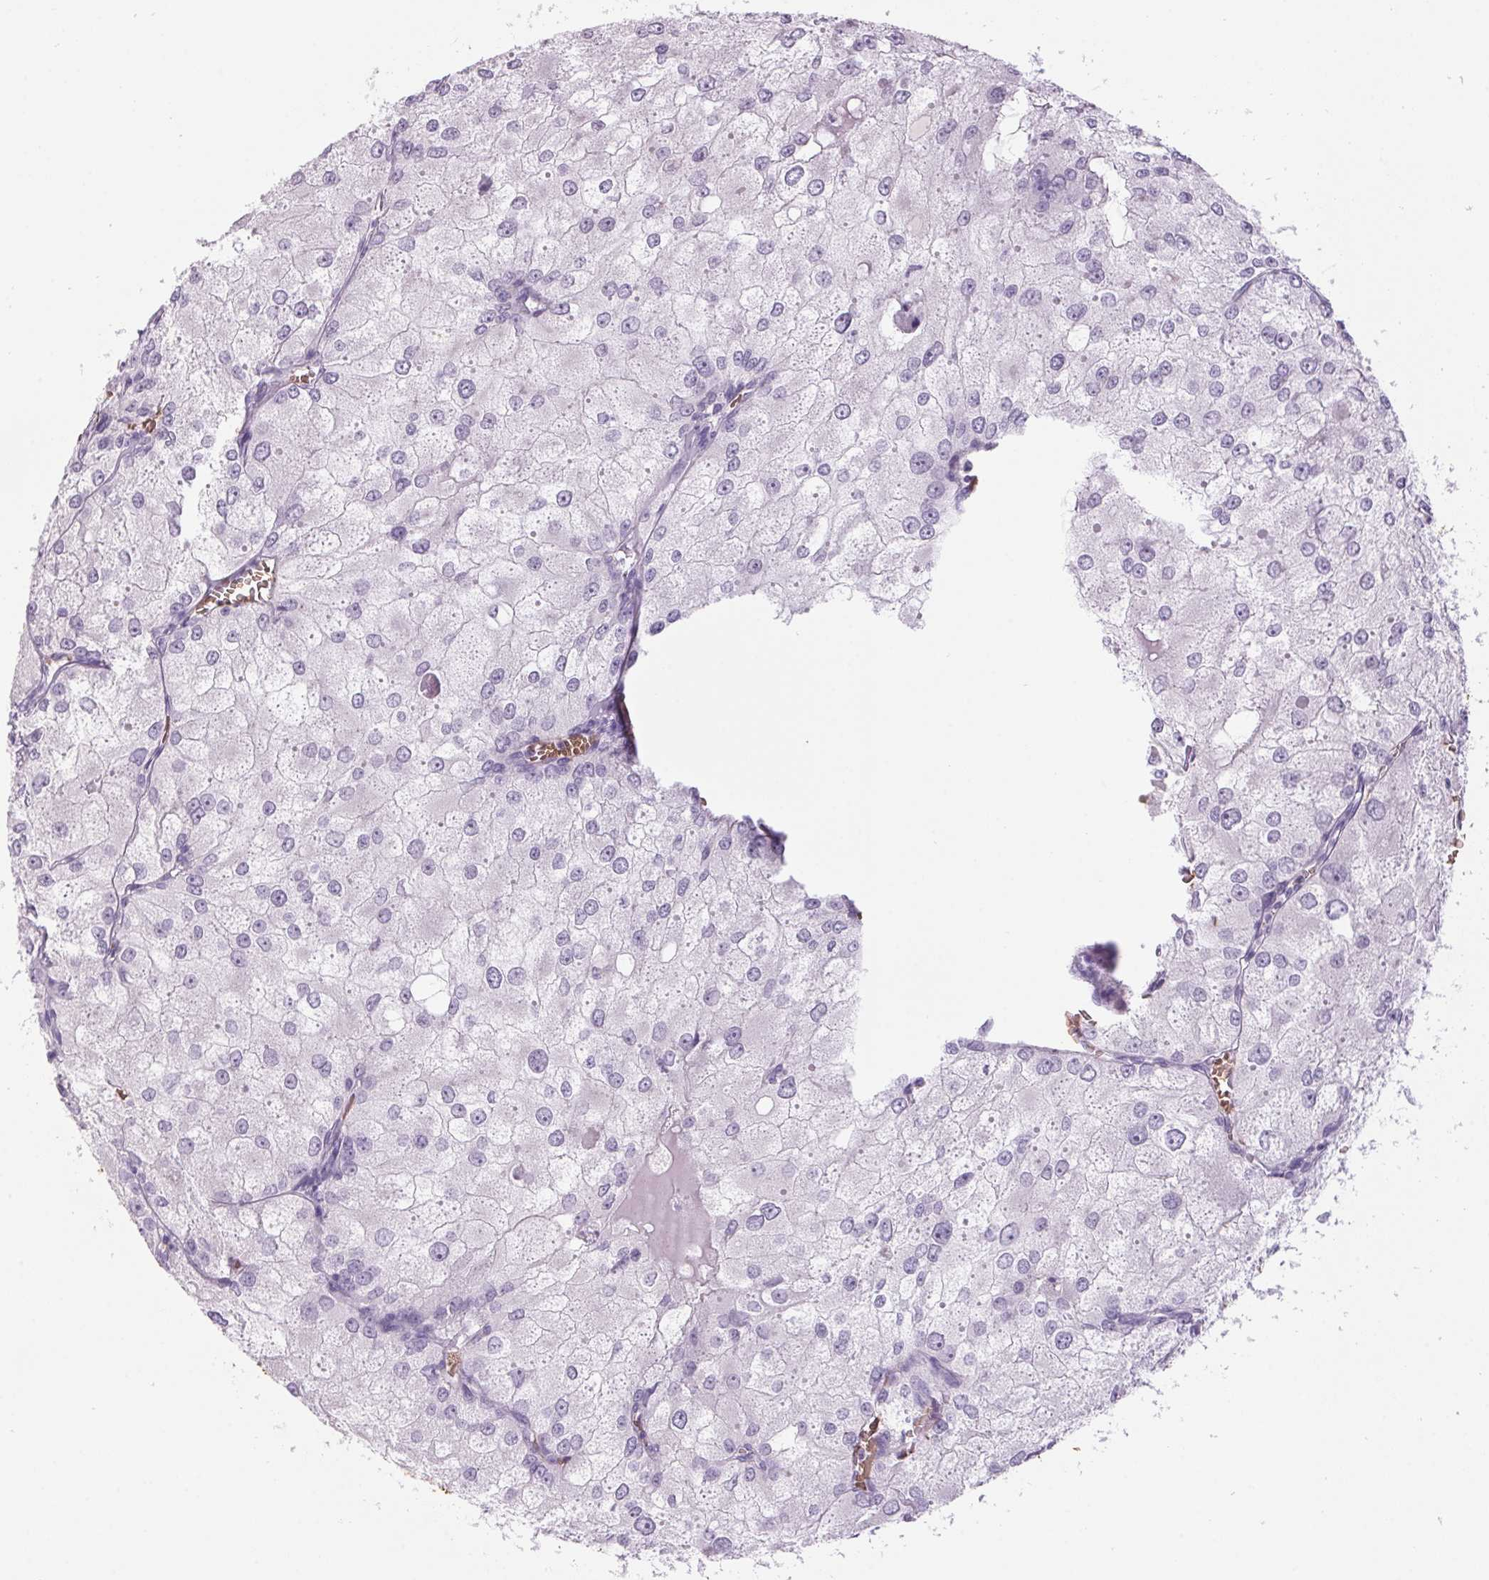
{"staining": {"intensity": "negative", "quantity": "none", "location": "none"}, "tissue": "renal cancer", "cell_type": "Tumor cells", "image_type": "cancer", "snomed": [{"axis": "morphology", "description": "Adenocarcinoma, NOS"}, {"axis": "topography", "description": "Kidney"}], "caption": "This is an IHC image of human adenocarcinoma (renal). There is no expression in tumor cells.", "gene": "HBQ1", "patient": {"sex": "female", "age": 70}}